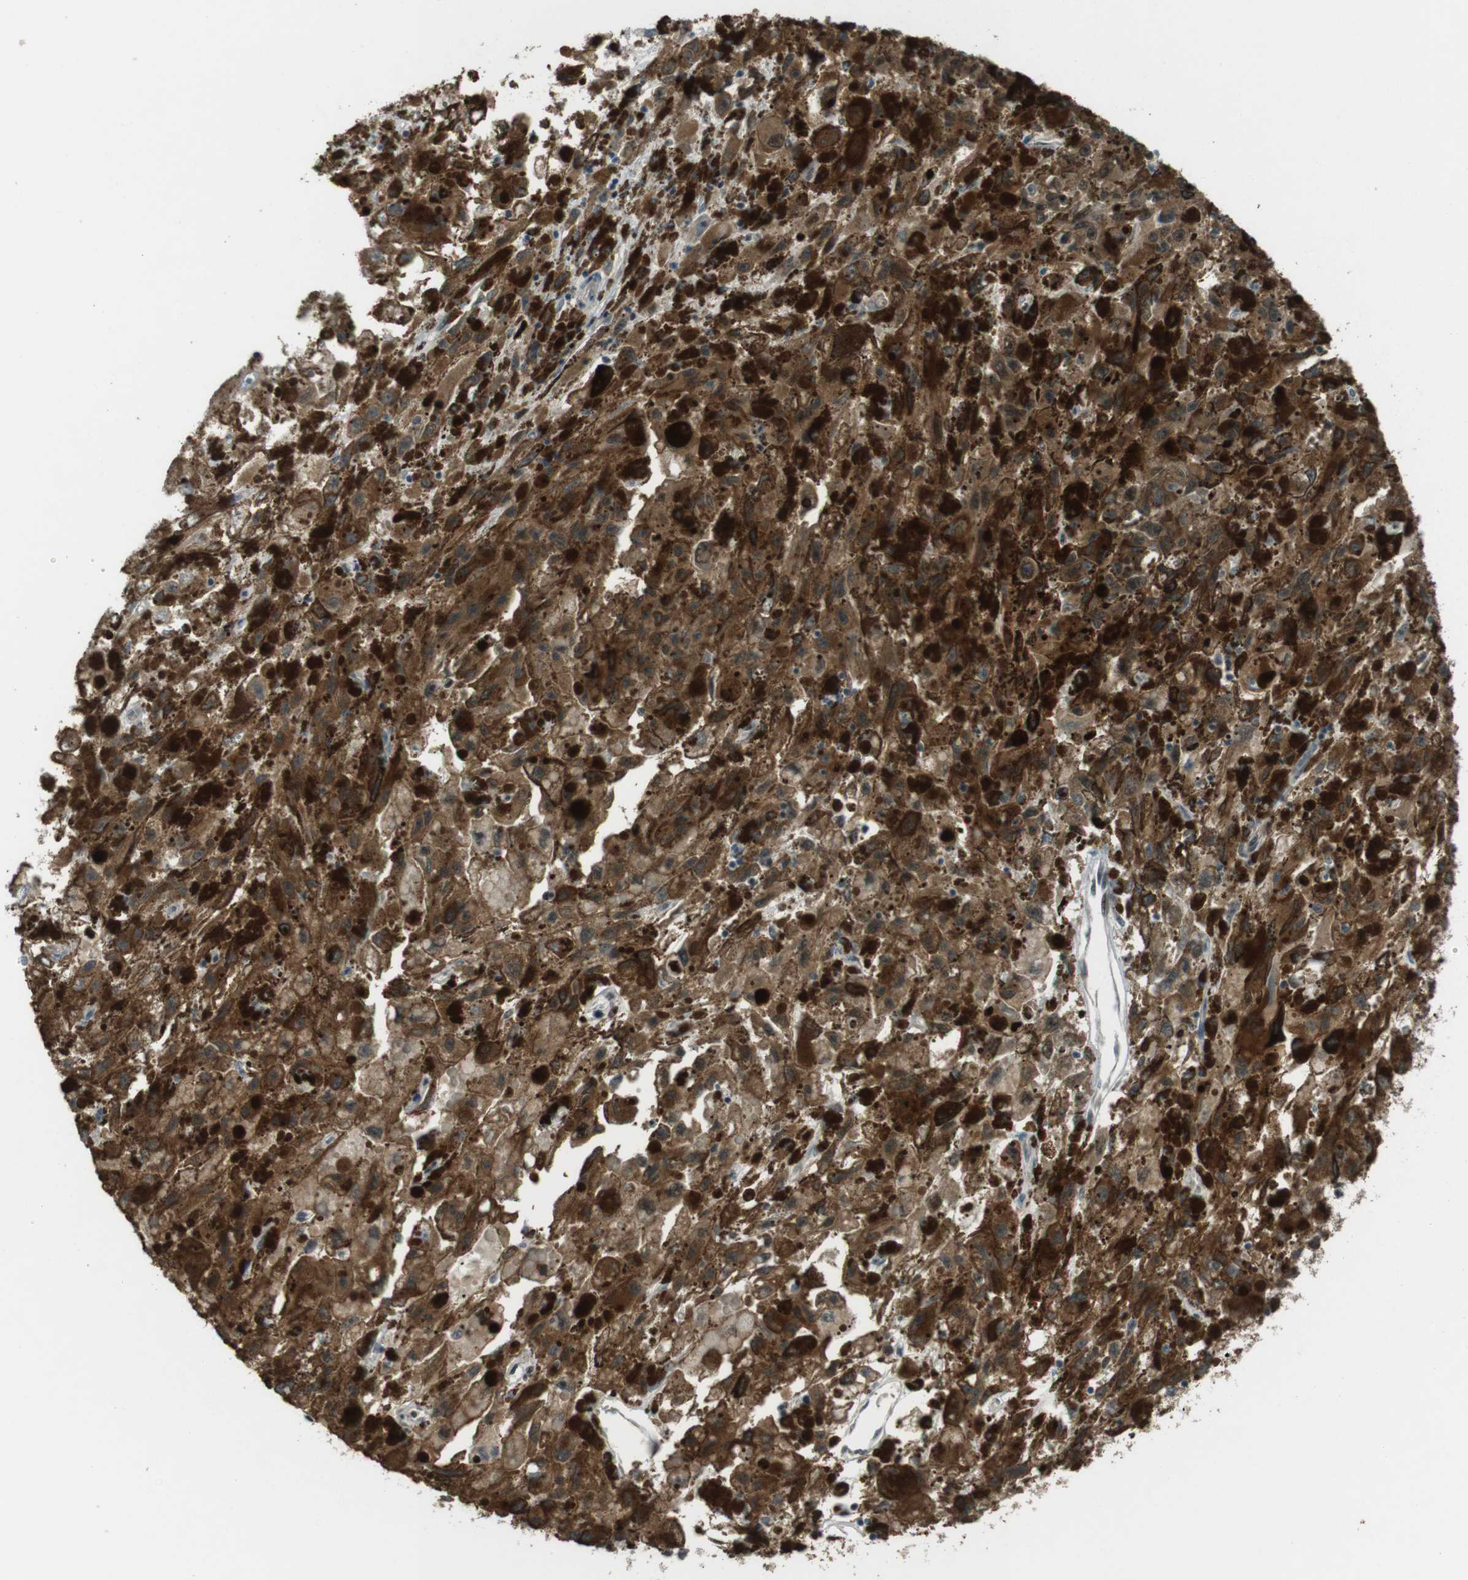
{"staining": {"intensity": "moderate", "quantity": ">75%", "location": "cytoplasmic/membranous"}, "tissue": "melanoma", "cell_type": "Tumor cells", "image_type": "cancer", "snomed": [{"axis": "morphology", "description": "Malignant melanoma, NOS"}, {"axis": "topography", "description": "Skin"}], "caption": "Malignant melanoma stained with a brown dye displays moderate cytoplasmic/membranous positive expression in approximately >75% of tumor cells.", "gene": "SLITRK5", "patient": {"sex": "female", "age": 104}}